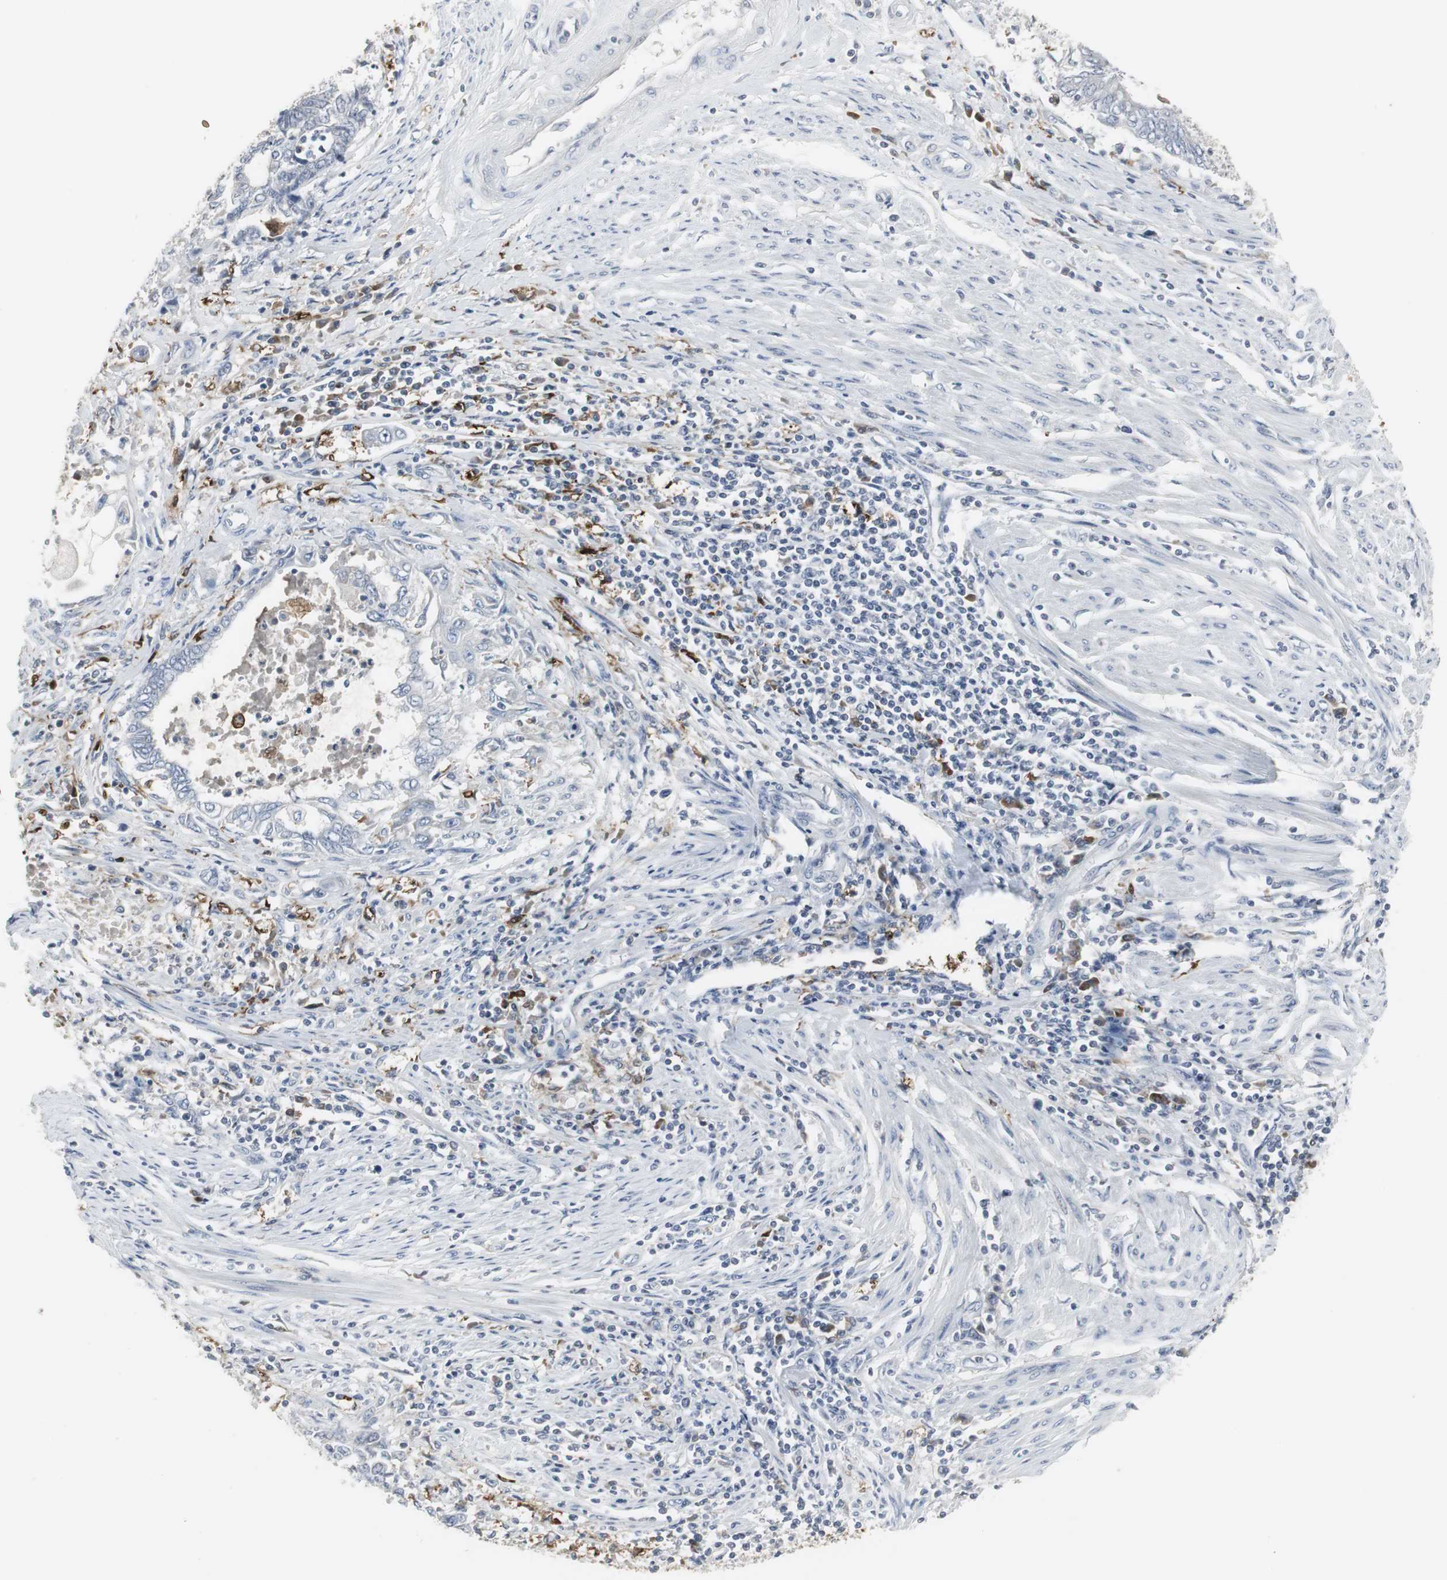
{"staining": {"intensity": "negative", "quantity": "none", "location": "none"}, "tissue": "endometrial cancer", "cell_type": "Tumor cells", "image_type": "cancer", "snomed": [{"axis": "morphology", "description": "Adenocarcinoma, NOS"}, {"axis": "topography", "description": "Uterus"}, {"axis": "topography", "description": "Endometrium"}], "caption": "Immunohistochemical staining of human adenocarcinoma (endometrial) reveals no significant staining in tumor cells.", "gene": "PI15", "patient": {"sex": "female", "age": 70}}